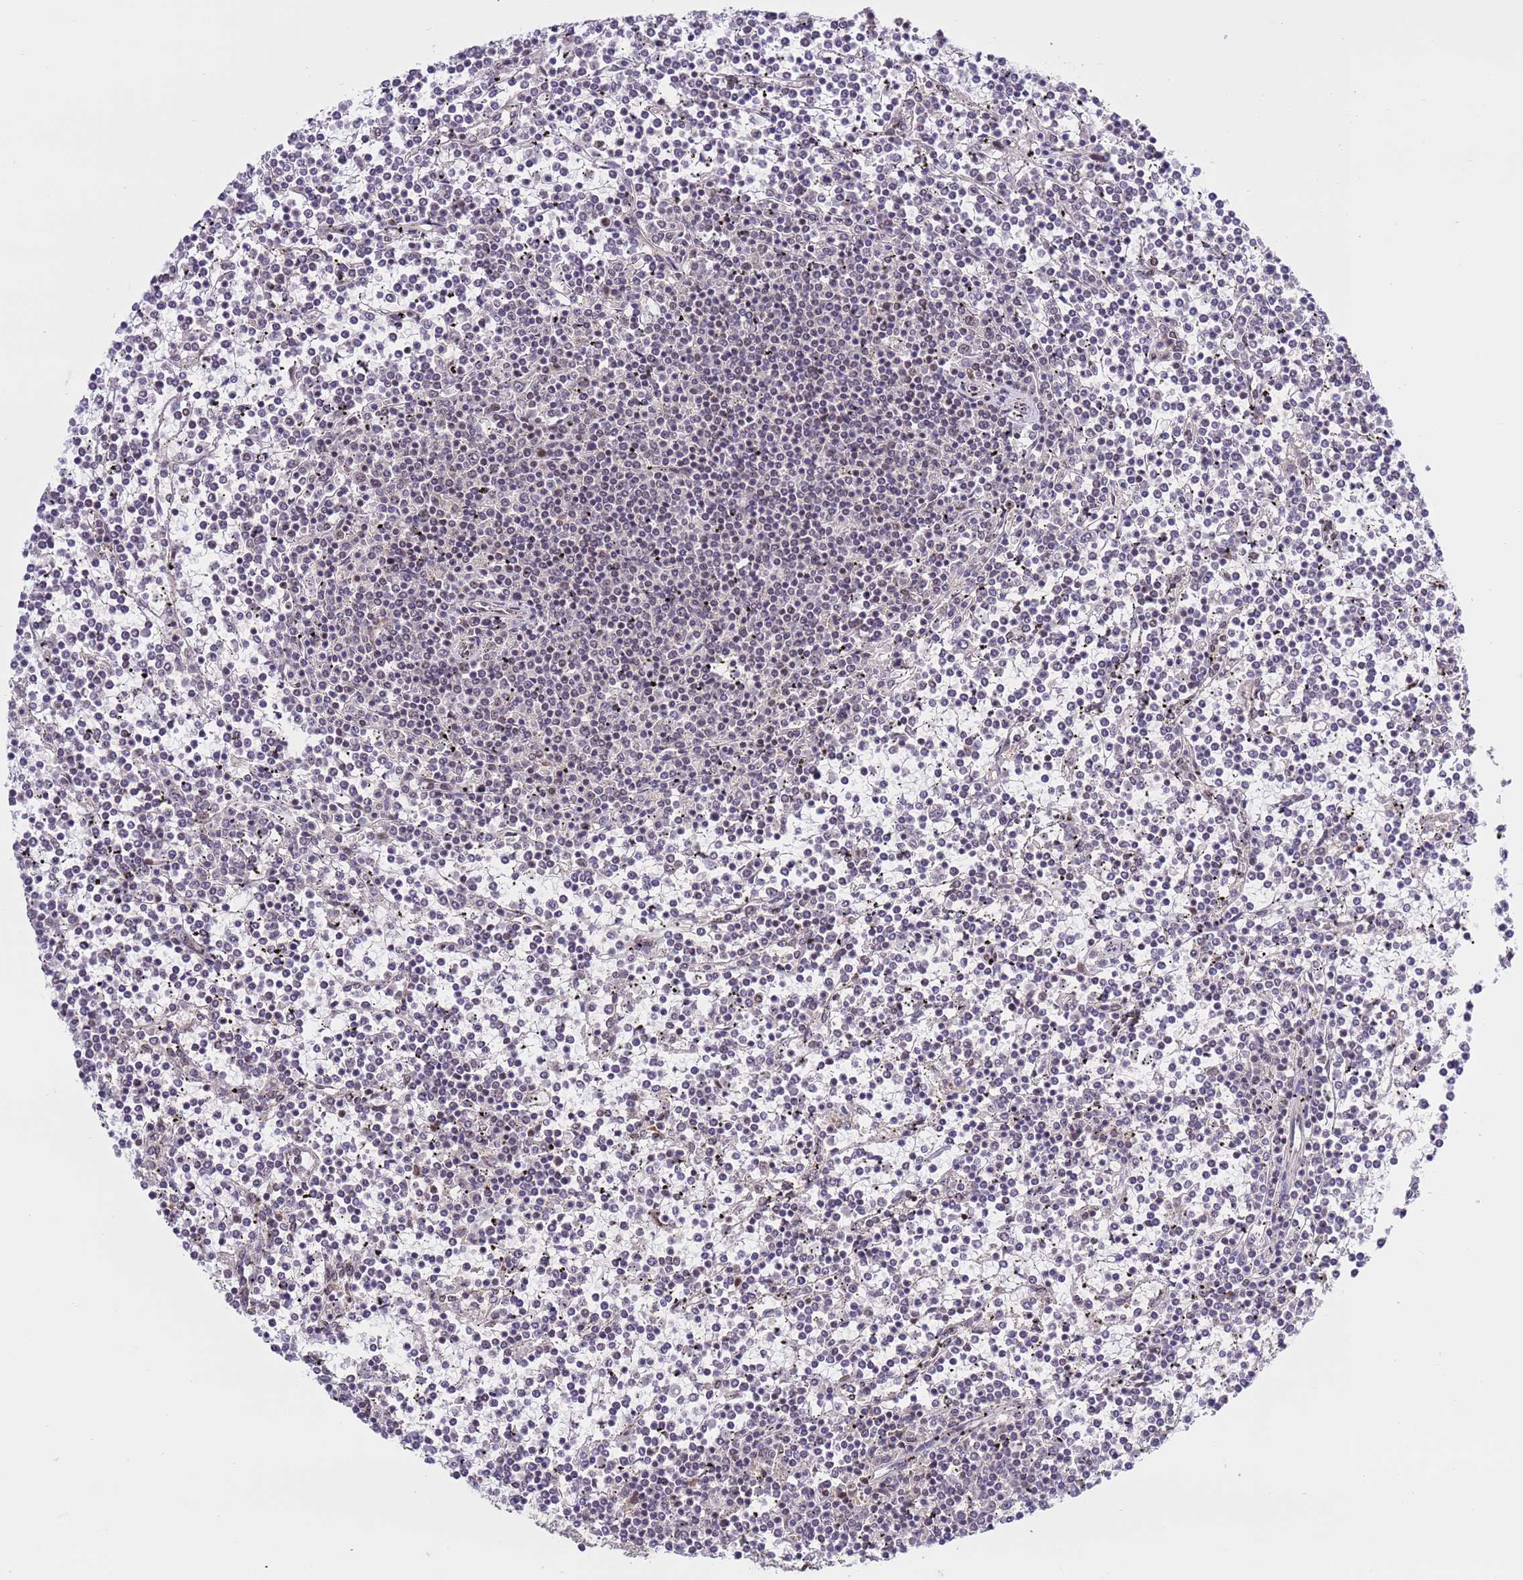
{"staining": {"intensity": "negative", "quantity": "none", "location": "none"}, "tissue": "lymphoma", "cell_type": "Tumor cells", "image_type": "cancer", "snomed": [{"axis": "morphology", "description": "Malignant lymphoma, non-Hodgkin's type, Low grade"}, {"axis": "topography", "description": "Spleen"}], "caption": "The immunohistochemistry (IHC) histopathology image has no significant expression in tumor cells of lymphoma tissue. (Stains: DAB (3,3'-diaminobenzidine) immunohistochemistry (IHC) with hematoxylin counter stain, Microscopy: brightfield microscopy at high magnification).", "gene": "PRPF6", "patient": {"sex": "female", "age": 19}}